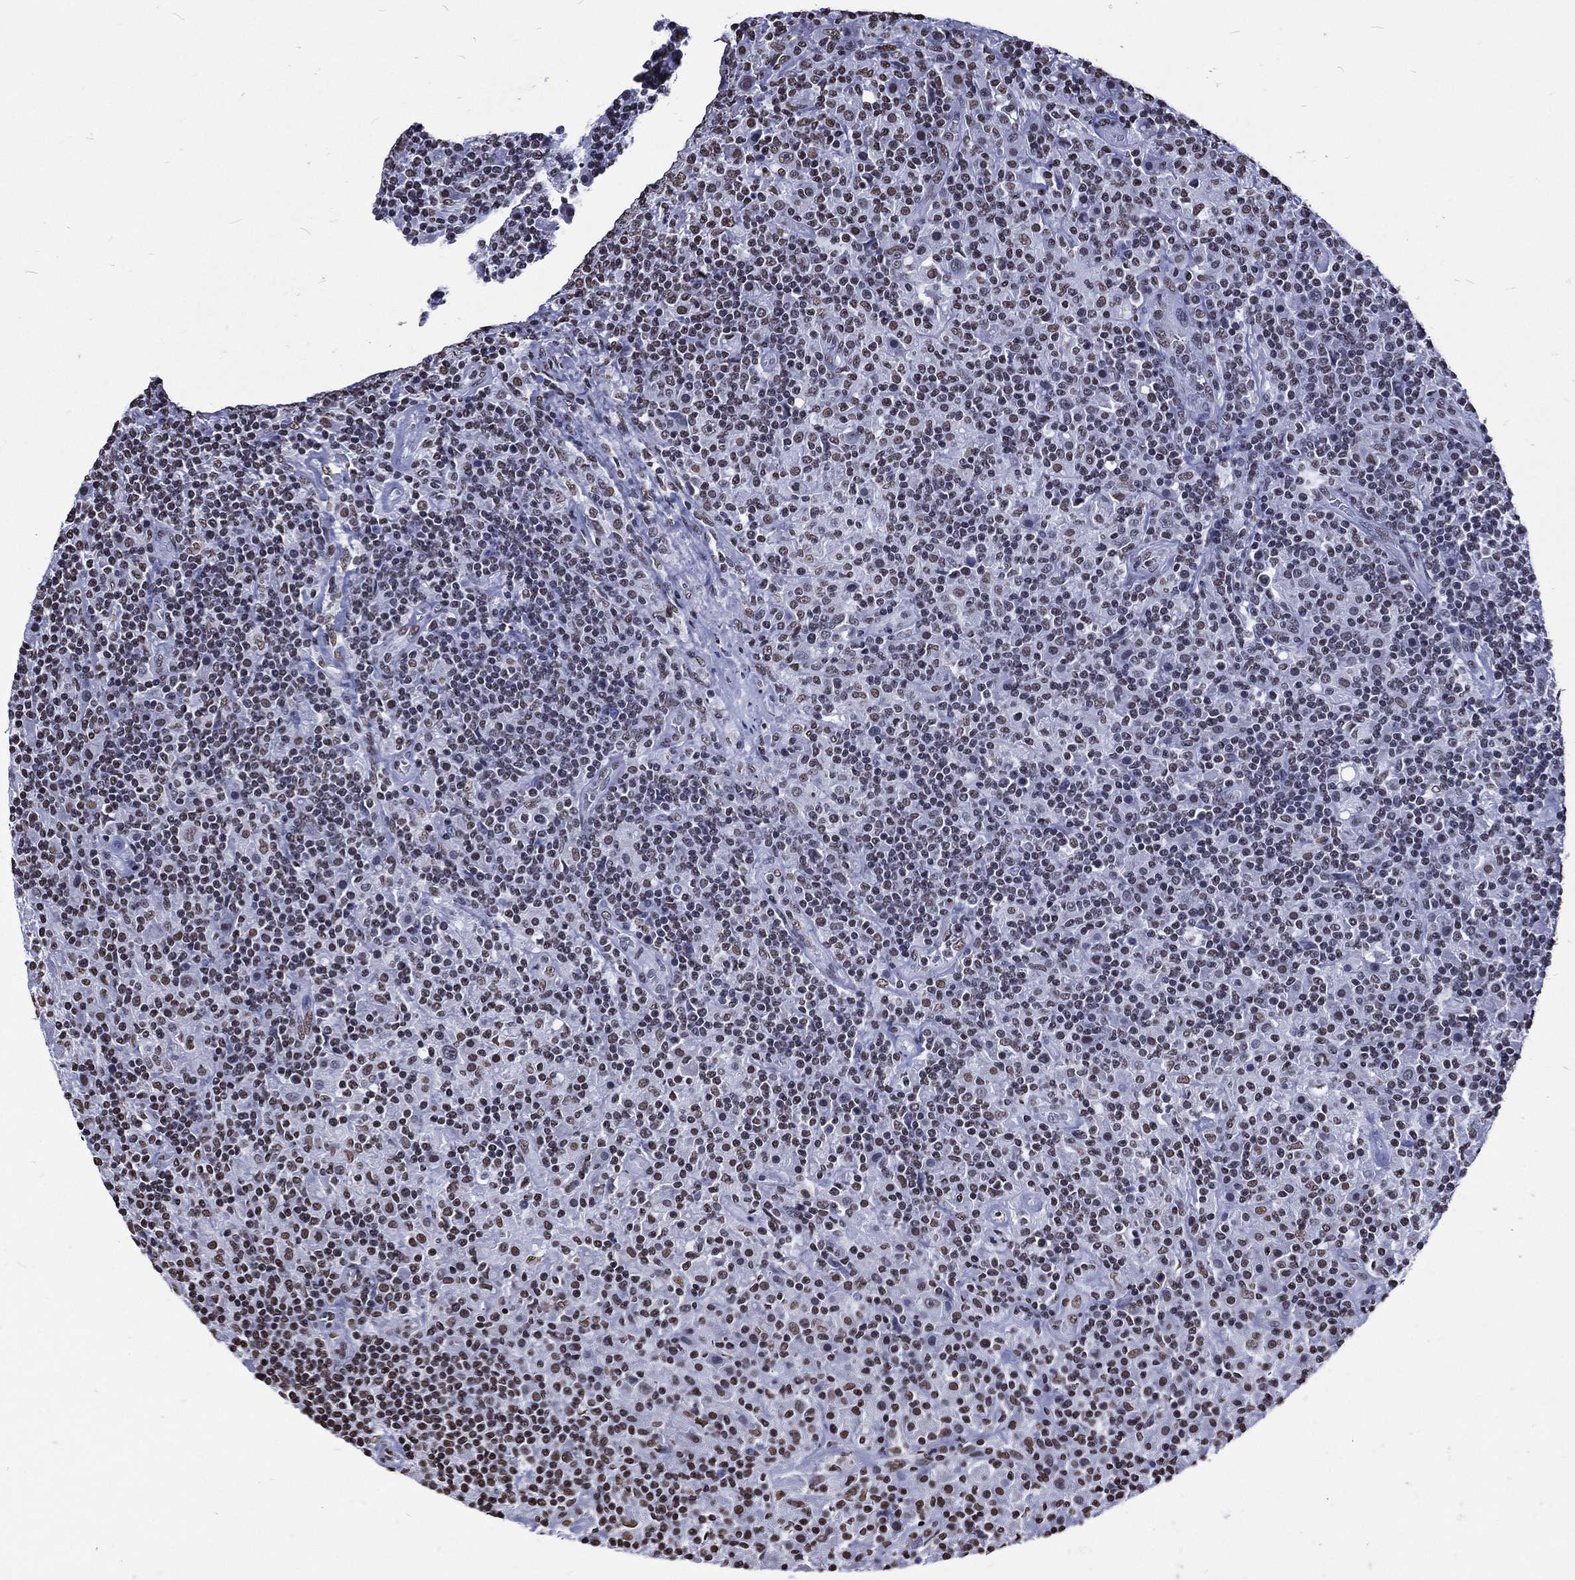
{"staining": {"intensity": "weak", "quantity": "25%-75%", "location": "nuclear"}, "tissue": "lymphoma", "cell_type": "Tumor cells", "image_type": "cancer", "snomed": [{"axis": "morphology", "description": "Hodgkin's disease, NOS"}, {"axis": "topography", "description": "Lymph node"}], "caption": "This is a micrograph of IHC staining of Hodgkin's disease, which shows weak positivity in the nuclear of tumor cells.", "gene": "RETREG2", "patient": {"sex": "male", "age": 70}}